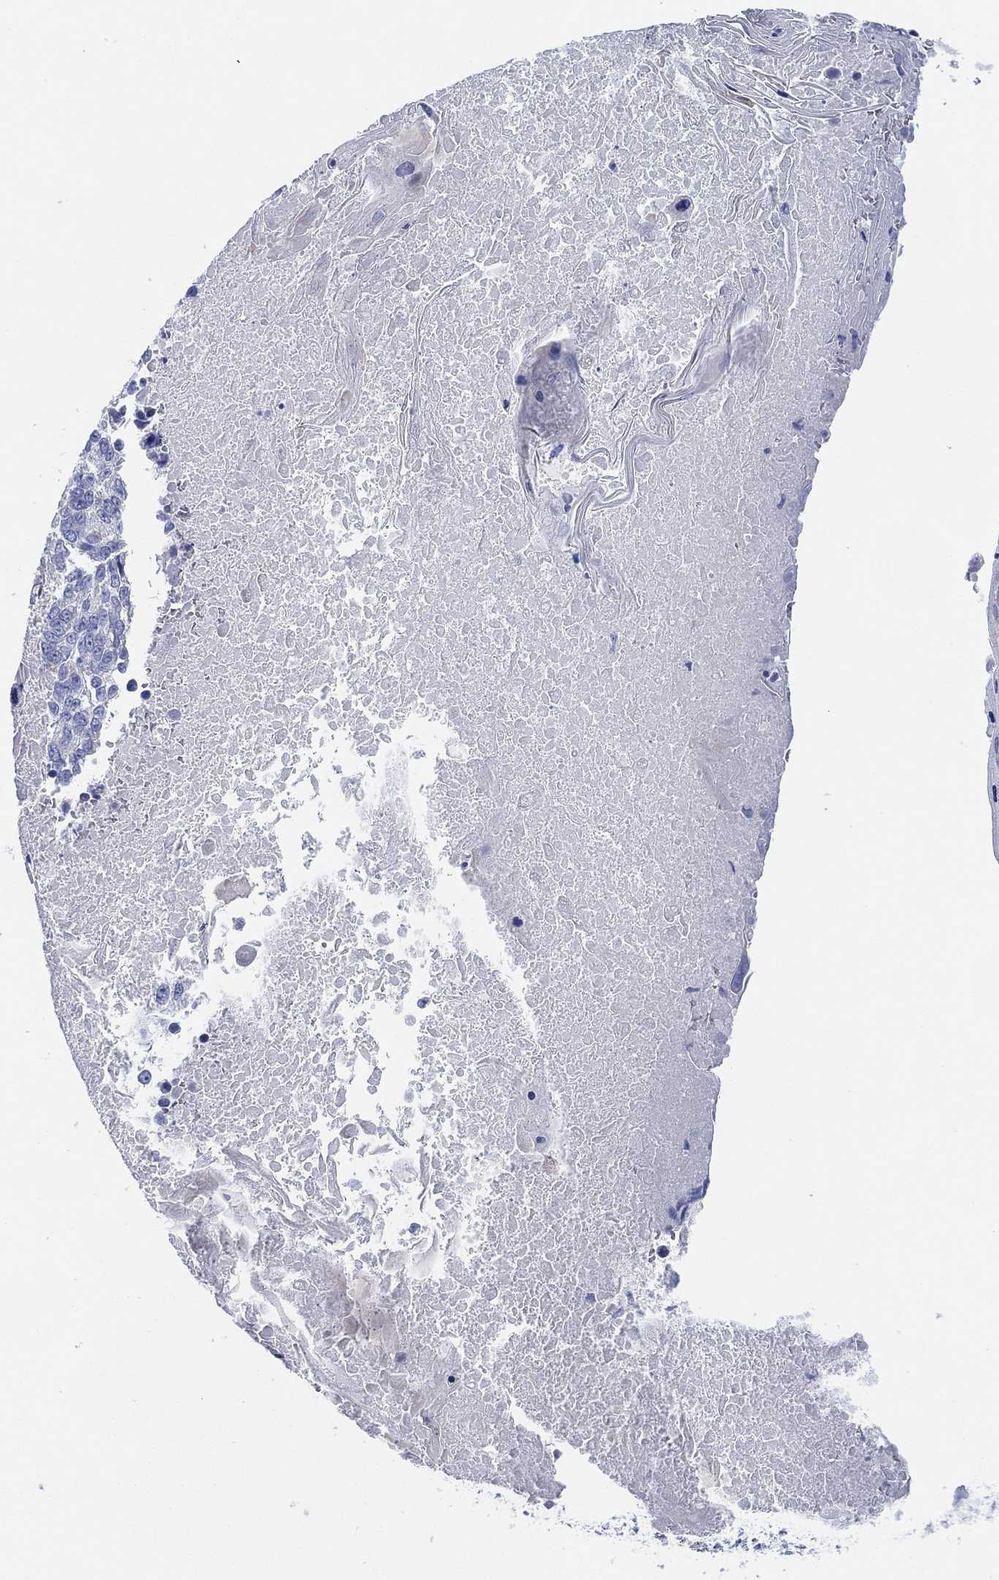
{"staining": {"intensity": "negative", "quantity": "none", "location": "none"}, "tissue": "lung cancer", "cell_type": "Tumor cells", "image_type": "cancer", "snomed": [{"axis": "morphology", "description": "Squamous cell carcinoma, NOS"}, {"axis": "topography", "description": "Lung"}], "caption": "This is an immunohistochemistry (IHC) photomicrograph of lung squamous cell carcinoma. There is no expression in tumor cells.", "gene": "ADAD2", "patient": {"sex": "male", "age": 73}}